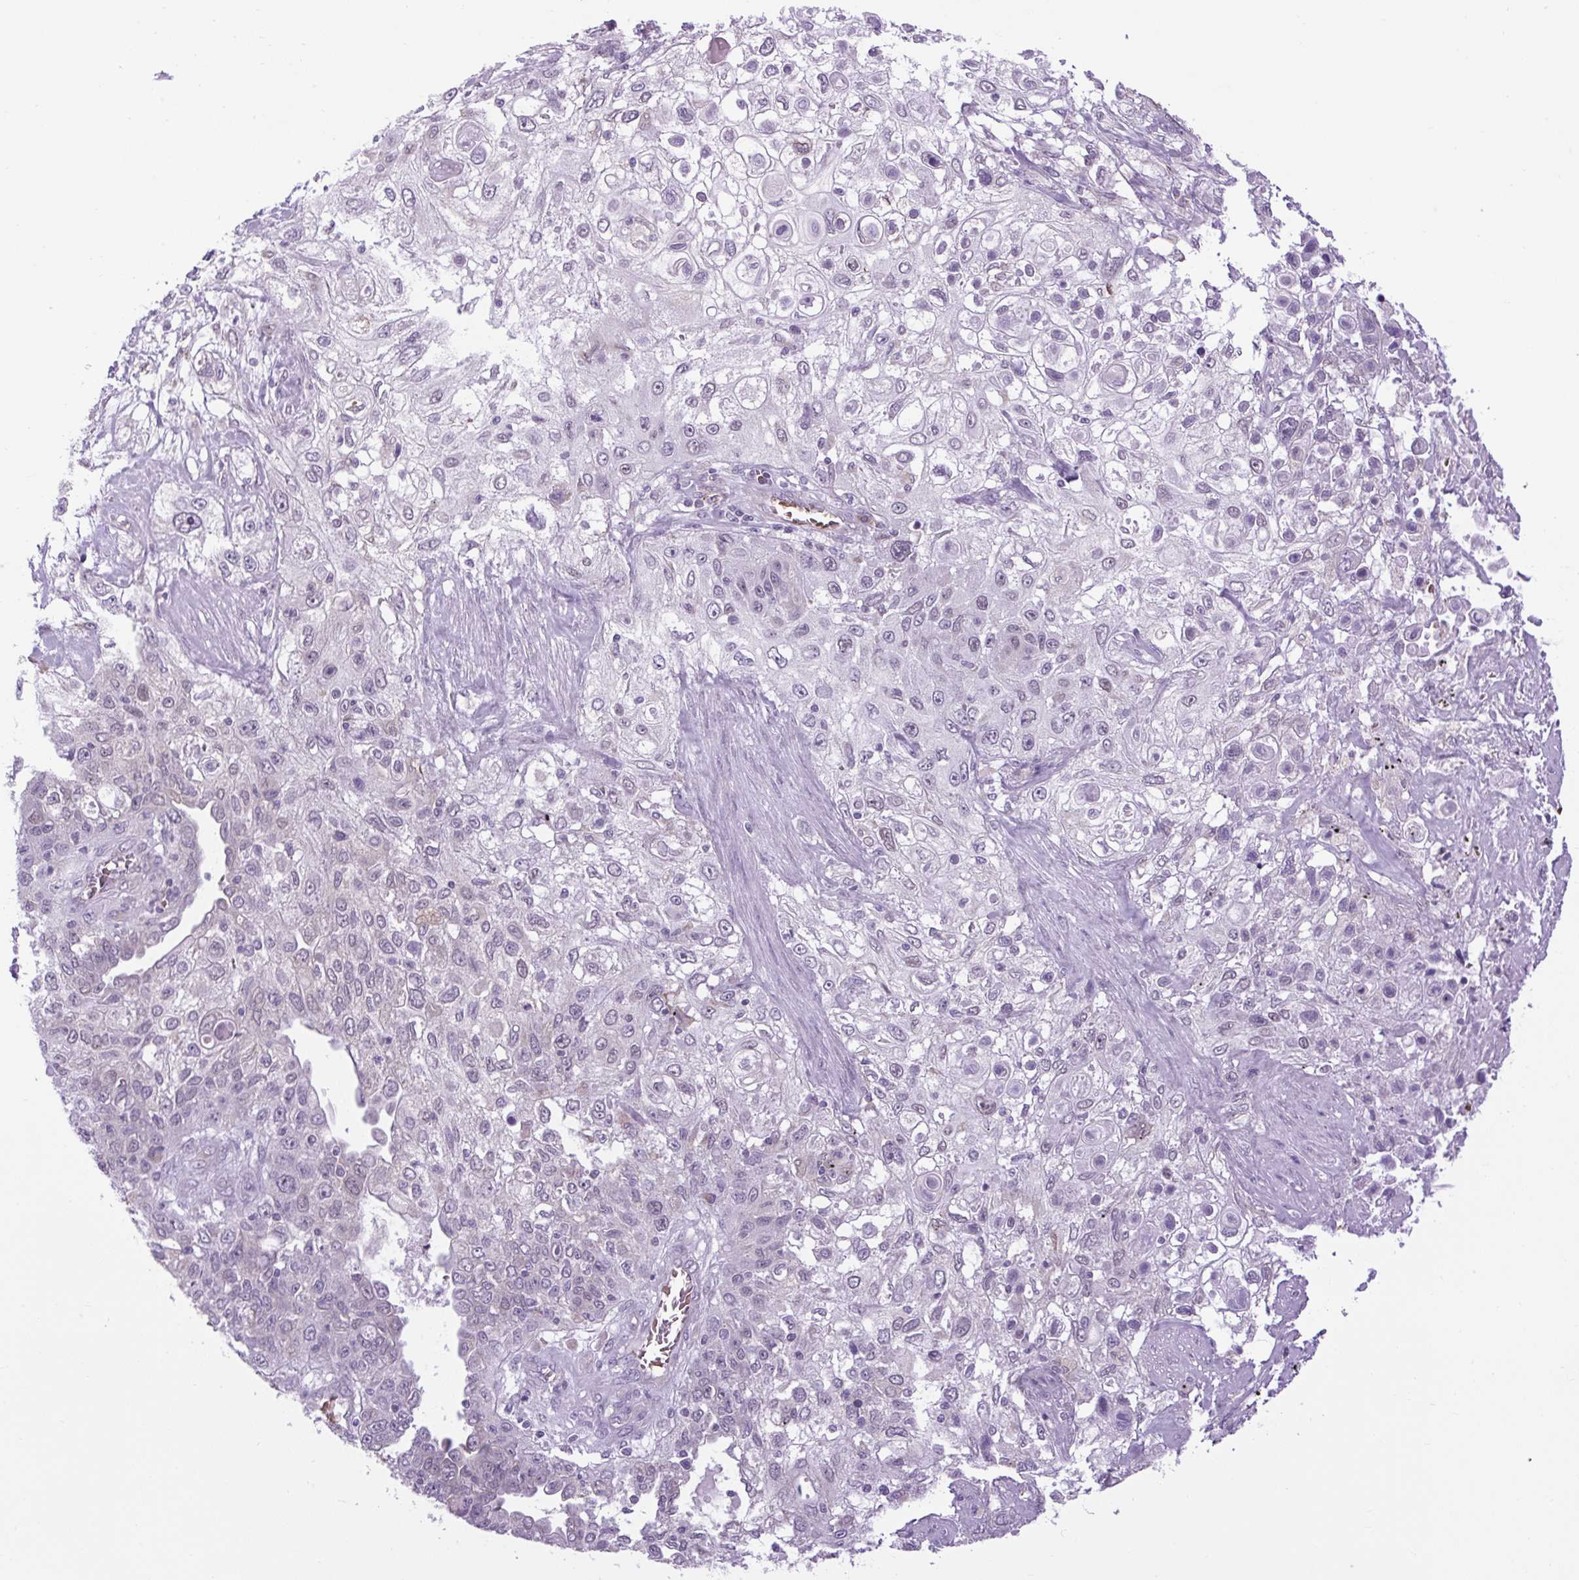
{"staining": {"intensity": "negative", "quantity": "none", "location": "none"}, "tissue": "lung cancer", "cell_type": "Tumor cells", "image_type": "cancer", "snomed": [{"axis": "morphology", "description": "Squamous cell carcinoma, NOS"}, {"axis": "topography", "description": "Lung"}], "caption": "A micrograph of squamous cell carcinoma (lung) stained for a protein exhibits no brown staining in tumor cells.", "gene": "SCO2", "patient": {"sex": "female", "age": 69}}